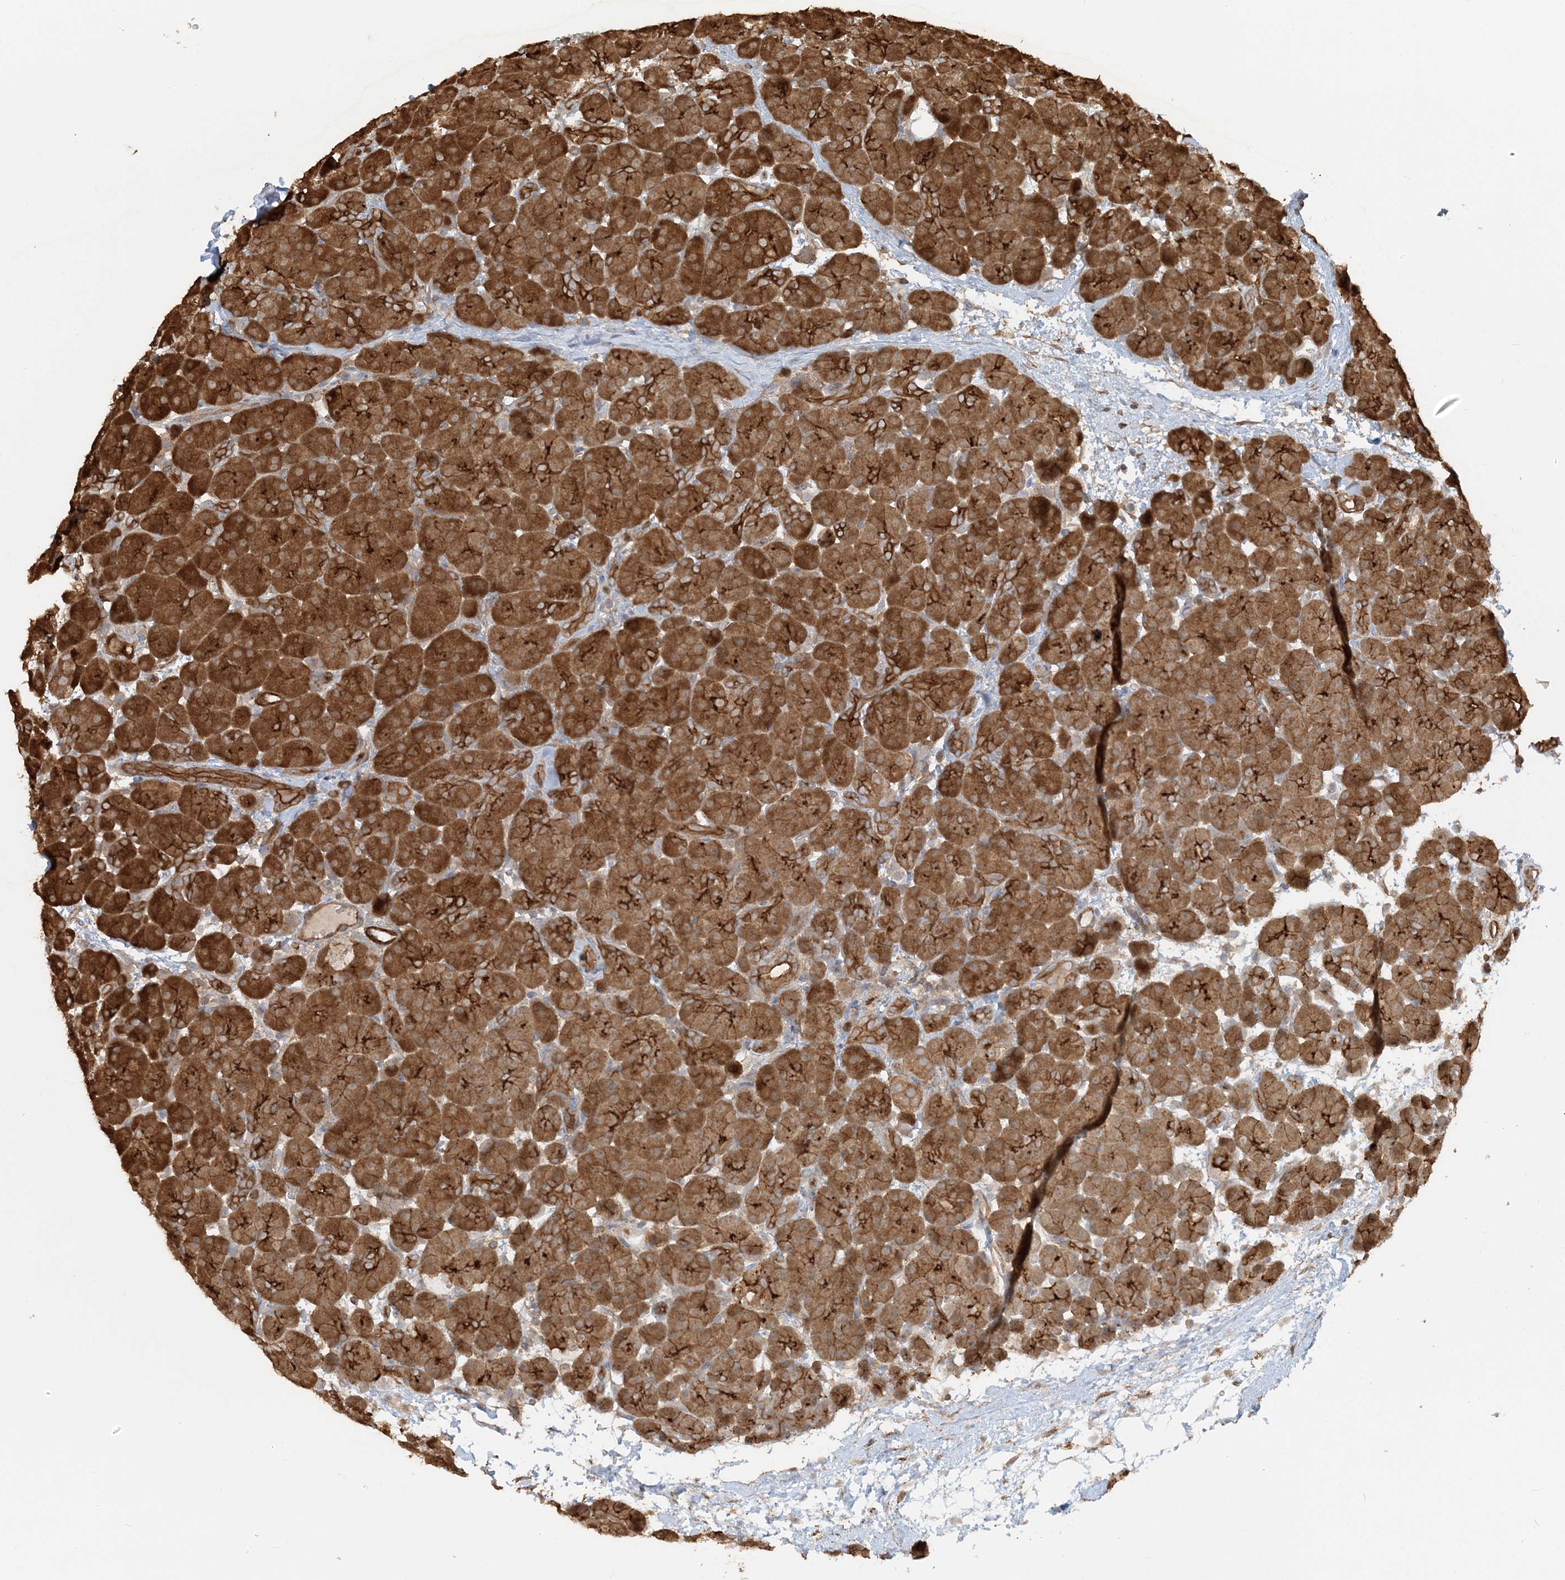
{"staining": {"intensity": "strong", "quantity": ">75%", "location": "cytoplasmic/membranous"}, "tissue": "pancreas", "cell_type": "Exocrine glandular cells", "image_type": "normal", "snomed": [{"axis": "morphology", "description": "Normal tissue, NOS"}, {"axis": "topography", "description": "Pancreas"}], "caption": "This is a micrograph of IHC staining of benign pancreas, which shows strong staining in the cytoplasmic/membranous of exocrine glandular cells.", "gene": "DSTN", "patient": {"sex": "male", "age": 66}}